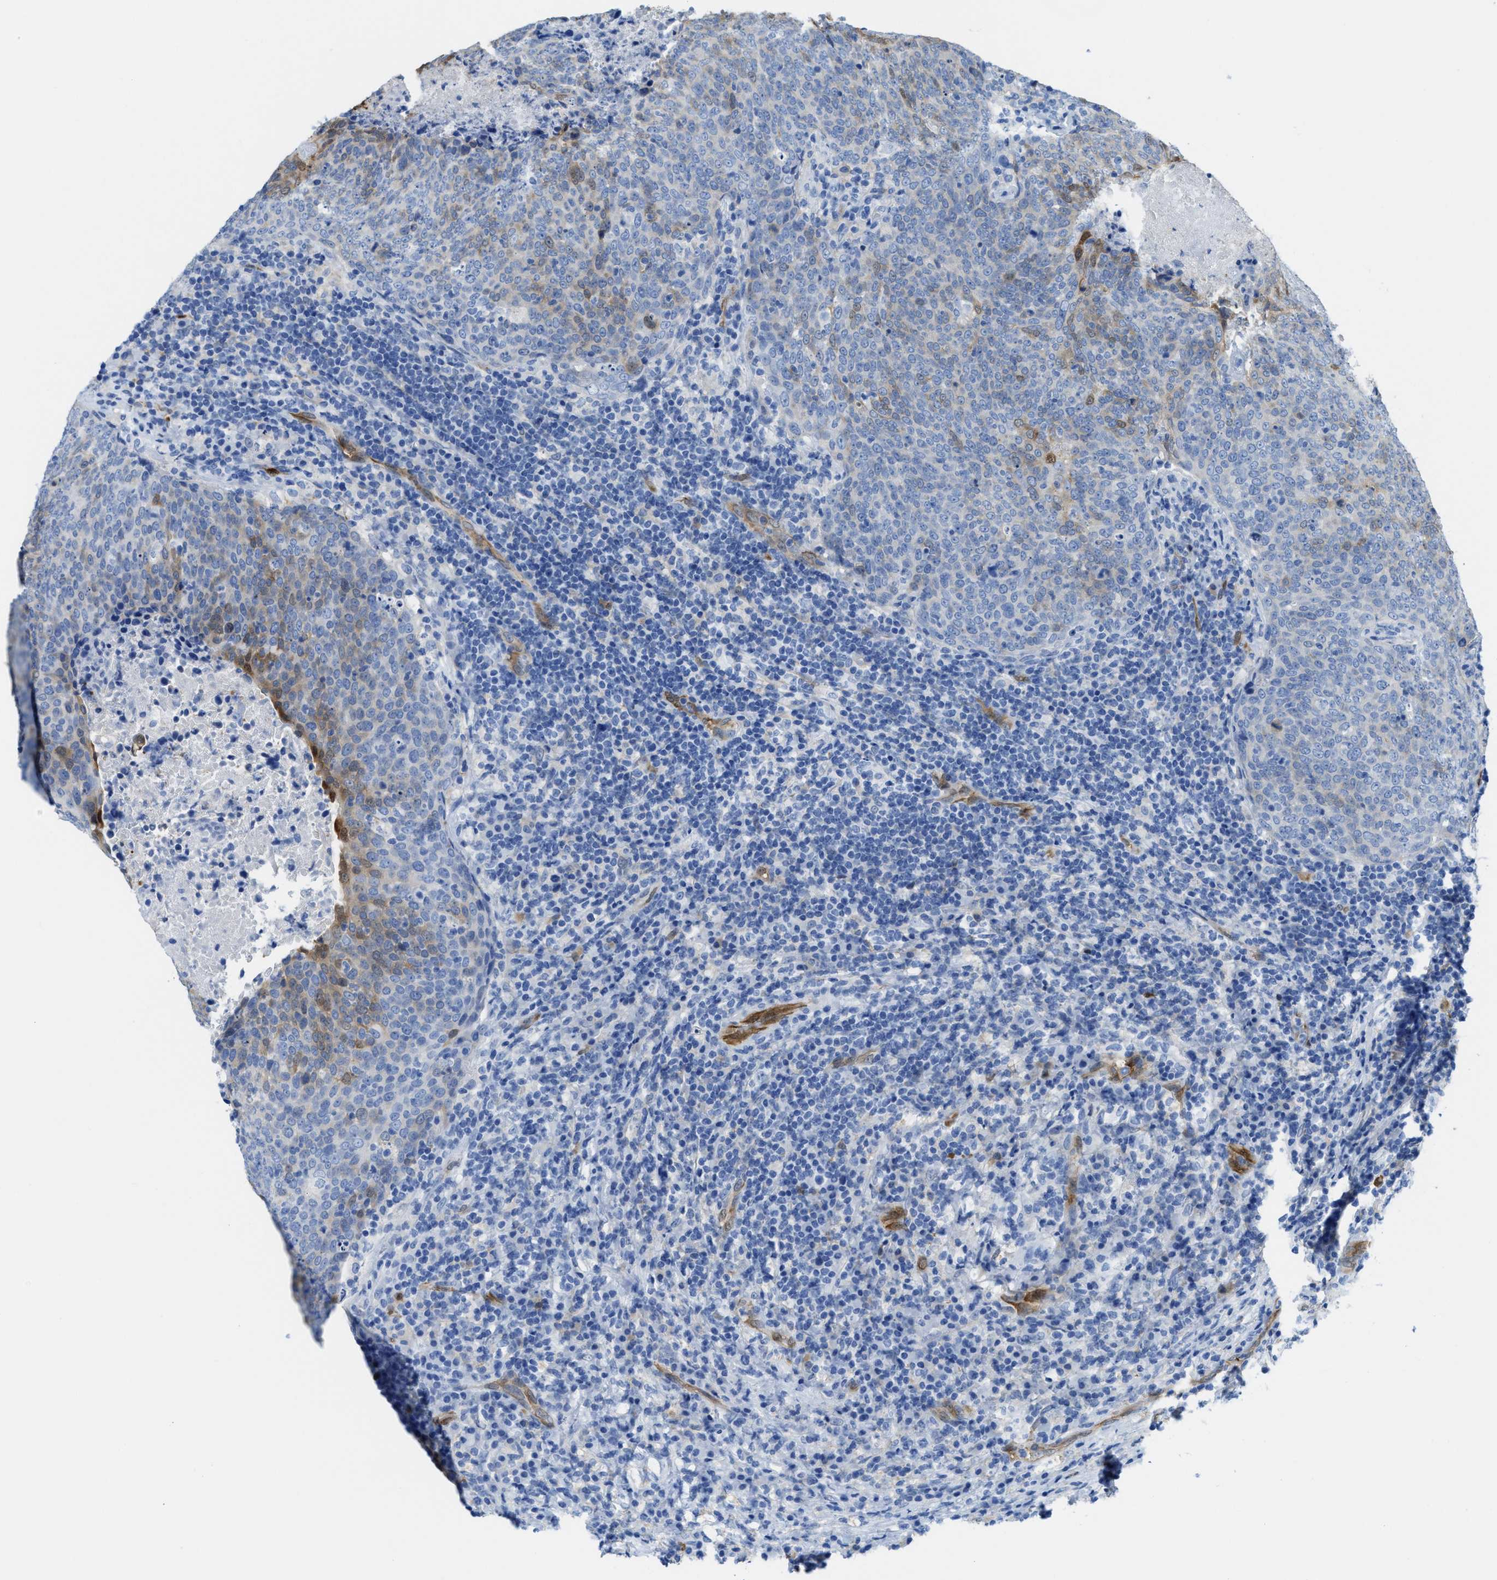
{"staining": {"intensity": "moderate", "quantity": "<25%", "location": "cytoplasmic/membranous"}, "tissue": "head and neck cancer", "cell_type": "Tumor cells", "image_type": "cancer", "snomed": [{"axis": "morphology", "description": "Squamous cell carcinoma, NOS"}, {"axis": "morphology", "description": "Squamous cell carcinoma, metastatic, NOS"}, {"axis": "topography", "description": "Lymph node"}, {"axis": "topography", "description": "Head-Neck"}], "caption": "IHC micrograph of neoplastic tissue: human head and neck metastatic squamous cell carcinoma stained using IHC shows low levels of moderate protein expression localized specifically in the cytoplasmic/membranous of tumor cells, appearing as a cytoplasmic/membranous brown color.", "gene": "ASS1", "patient": {"sex": "male", "age": 62}}